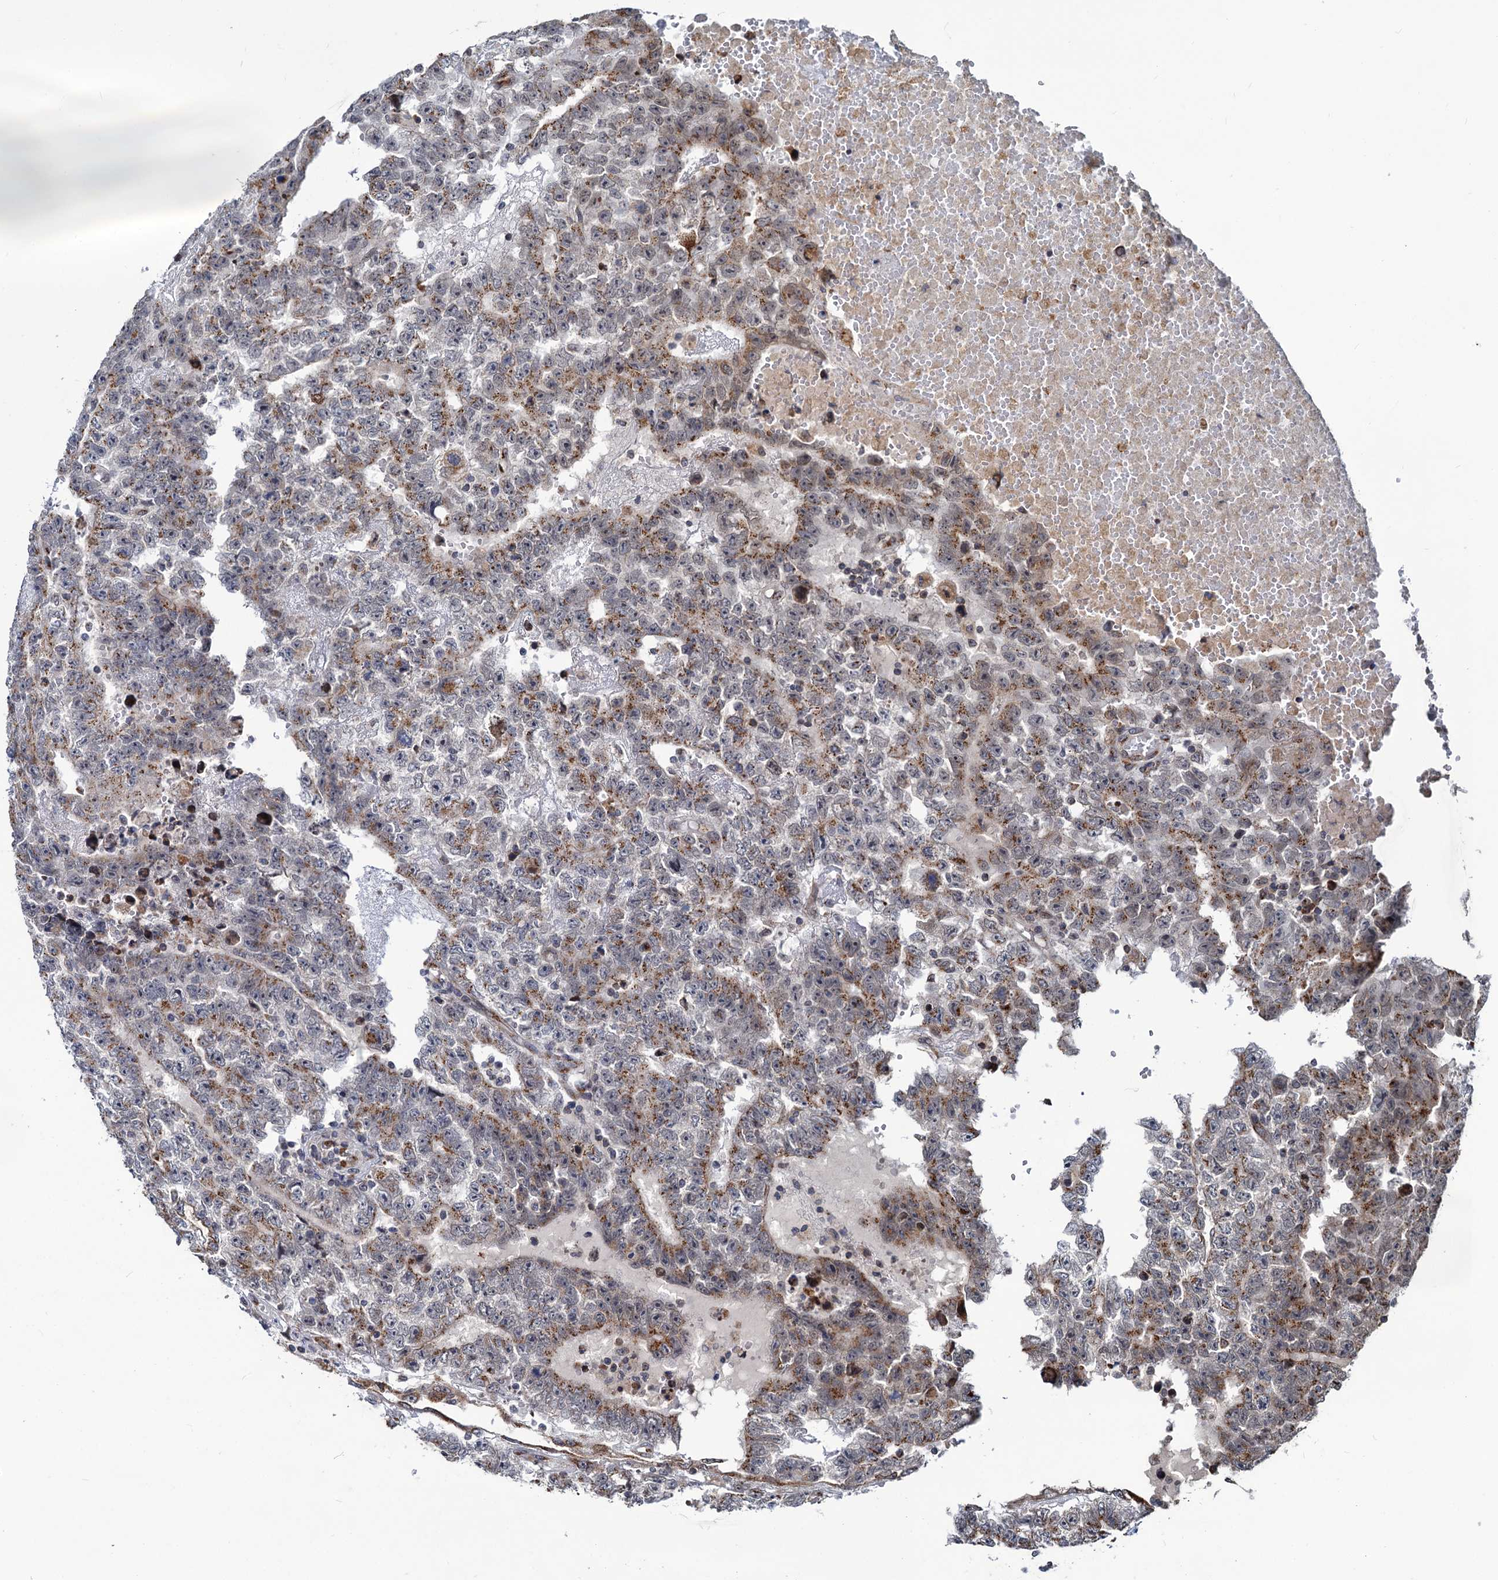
{"staining": {"intensity": "moderate", "quantity": "25%-75%", "location": "cytoplasmic/membranous,nuclear"}, "tissue": "testis cancer", "cell_type": "Tumor cells", "image_type": "cancer", "snomed": [{"axis": "morphology", "description": "Carcinoma, Embryonal, NOS"}, {"axis": "topography", "description": "Testis"}], "caption": "Embryonal carcinoma (testis) tissue exhibits moderate cytoplasmic/membranous and nuclear positivity in about 25%-75% of tumor cells, visualized by immunohistochemistry.", "gene": "SAAL1", "patient": {"sex": "male", "age": 25}}